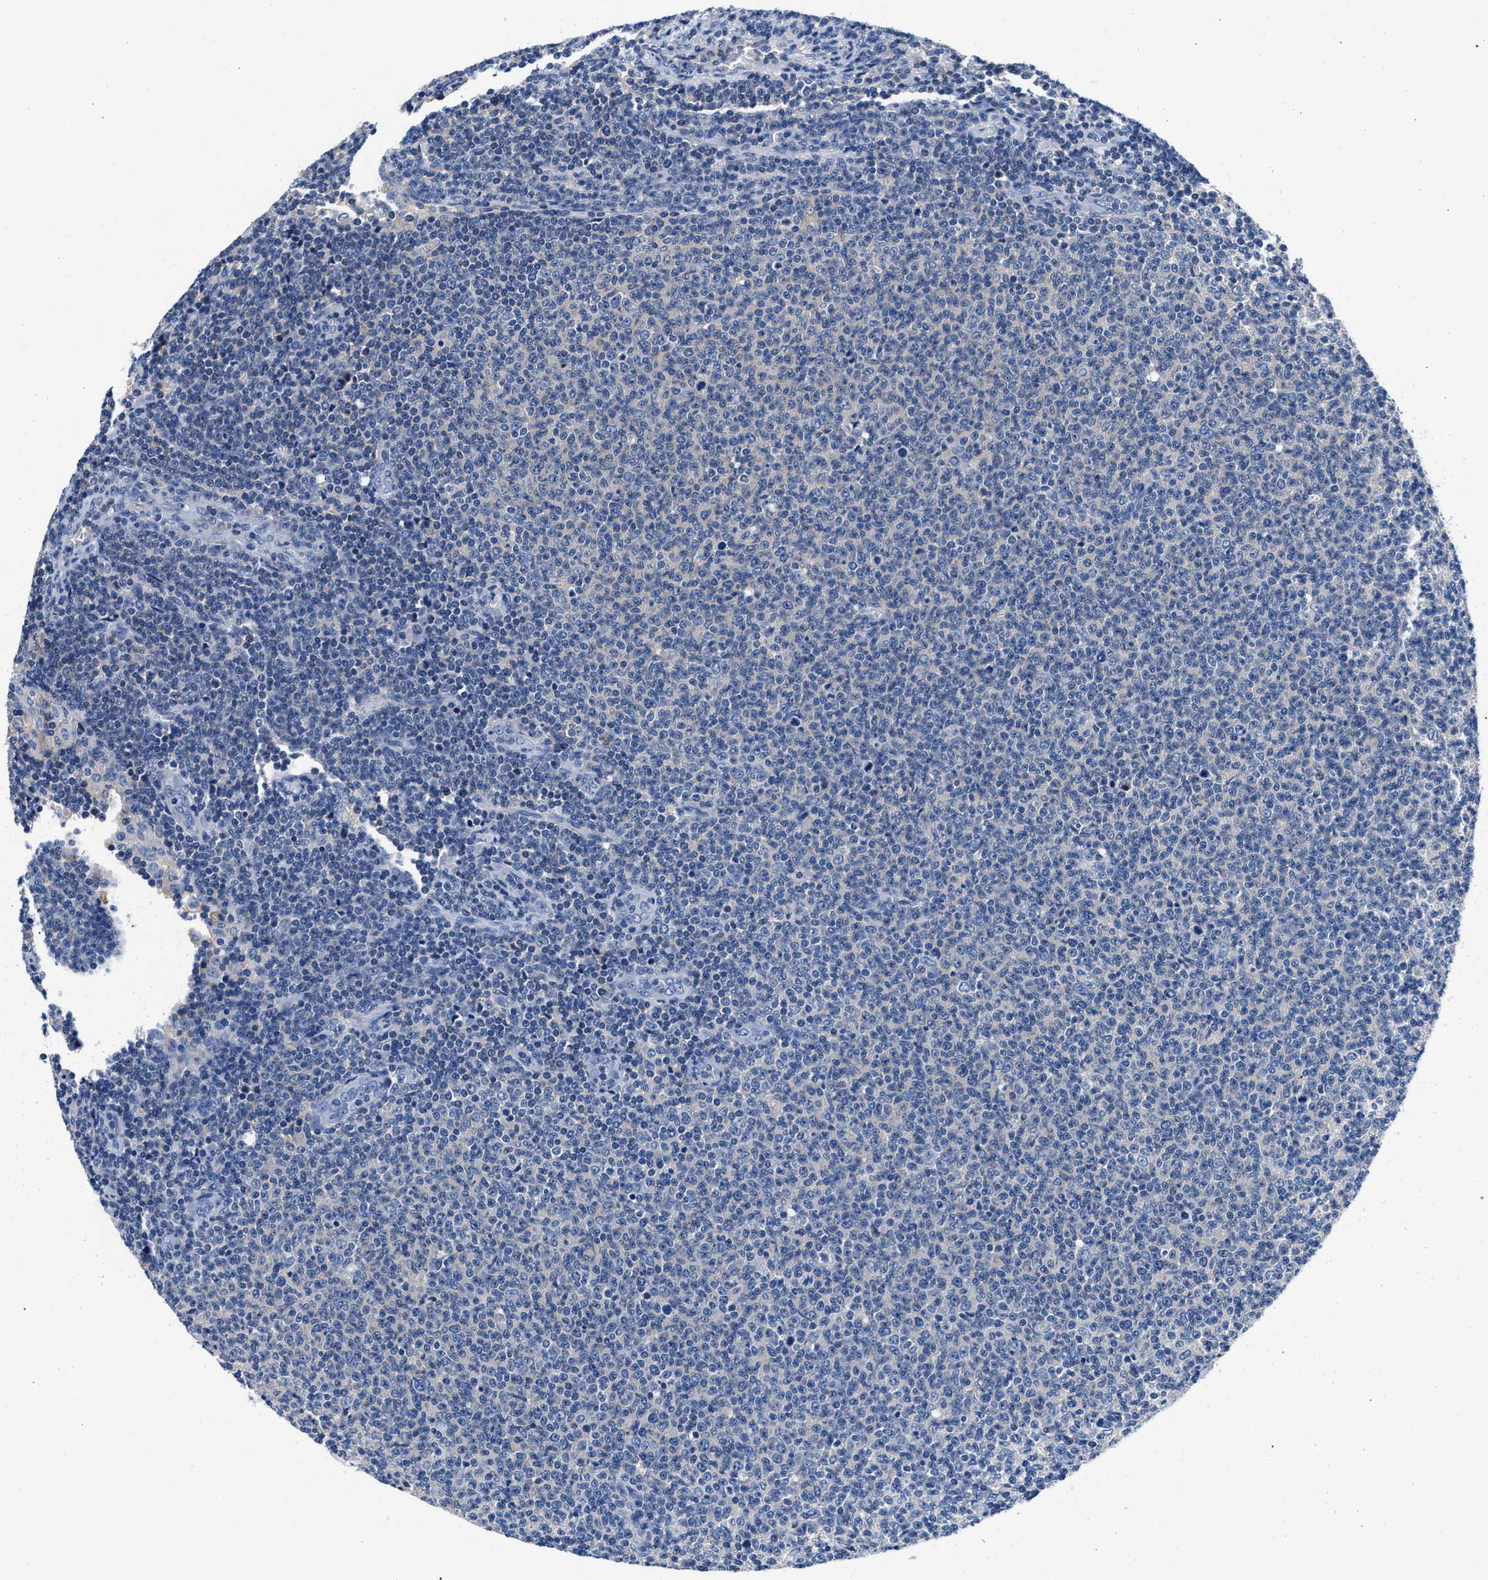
{"staining": {"intensity": "negative", "quantity": "none", "location": "none"}, "tissue": "lymphoma", "cell_type": "Tumor cells", "image_type": "cancer", "snomed": [{"axis": "morphology", "description": "Malignant lymphoma, non-Hodgkin's type, Low grade"}, {"axis": "topography", "description": "Lymph node"}], "caption": "High magnification brightfield microscopy of malignant lymphoma, non-Hodgkin's type (low-grade) stained with DAB (brown) and counterstained with hematoxylin (blue): tumor cells show no significant staining.", "gene": "GNAI3", "patient": {"sex": "male", "age": 66}}